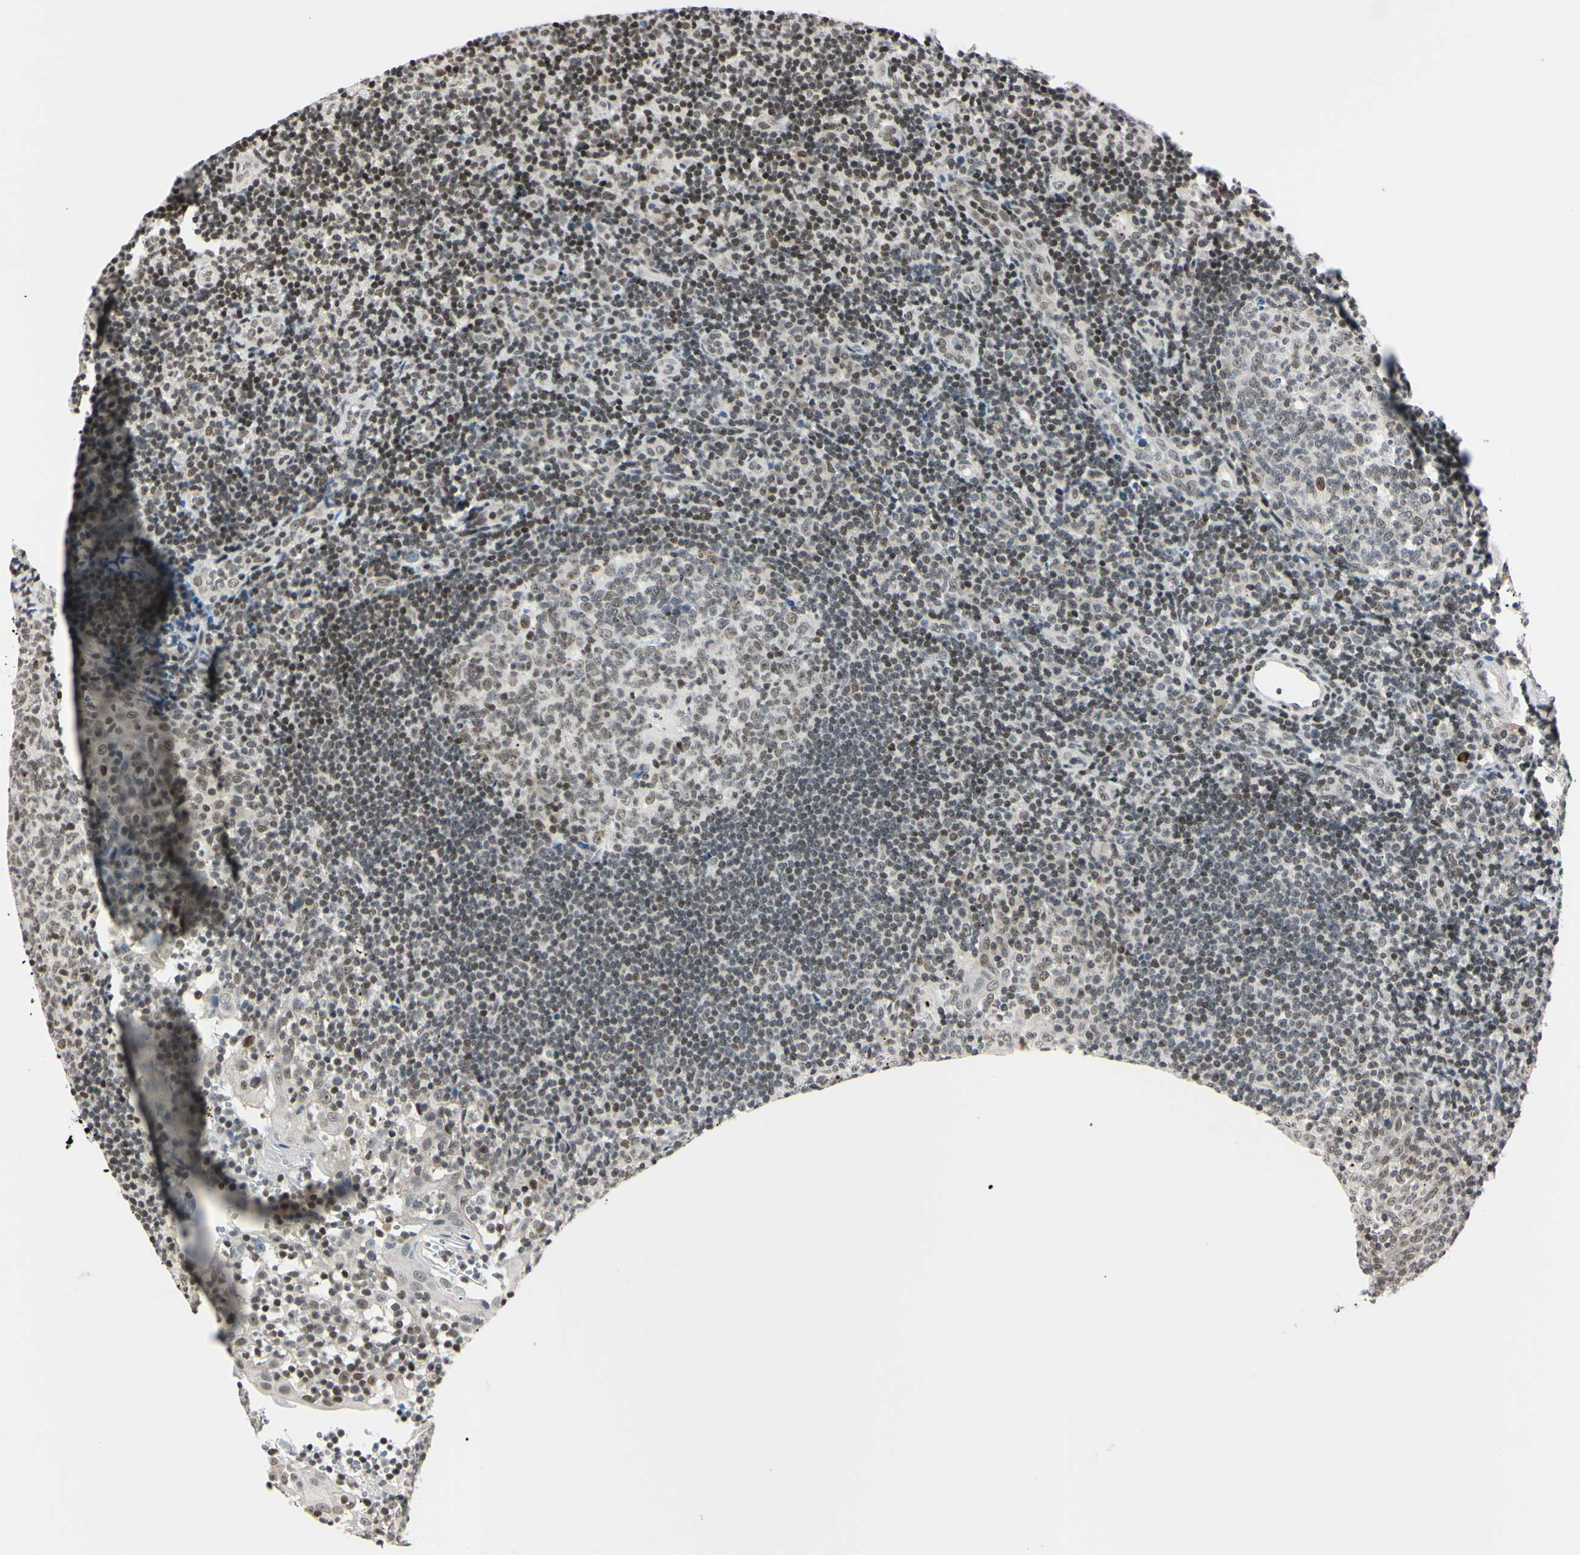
{"staining": {"intensity": "weak", "quantity": "25%-75%", "location": "nuclear"}, "tissue": "tonsil", "cell_type": "Germinal center cells", "image_type": "normal", "snomed": [{"axis": "morphology", "description": "Normal tissue, NOS"}, {"axis": "topography", "description": "Tonsil"}], "caption": "Immunohistochemistry photomicrograph of unremarkable tonsil stained for a protein (brown), which shows low levels of weak nuclear positivity in approximately 25%-75% of germinal center cells.", "gene": "C1orf174", "patient": {"sex": "female", "age": 40}}